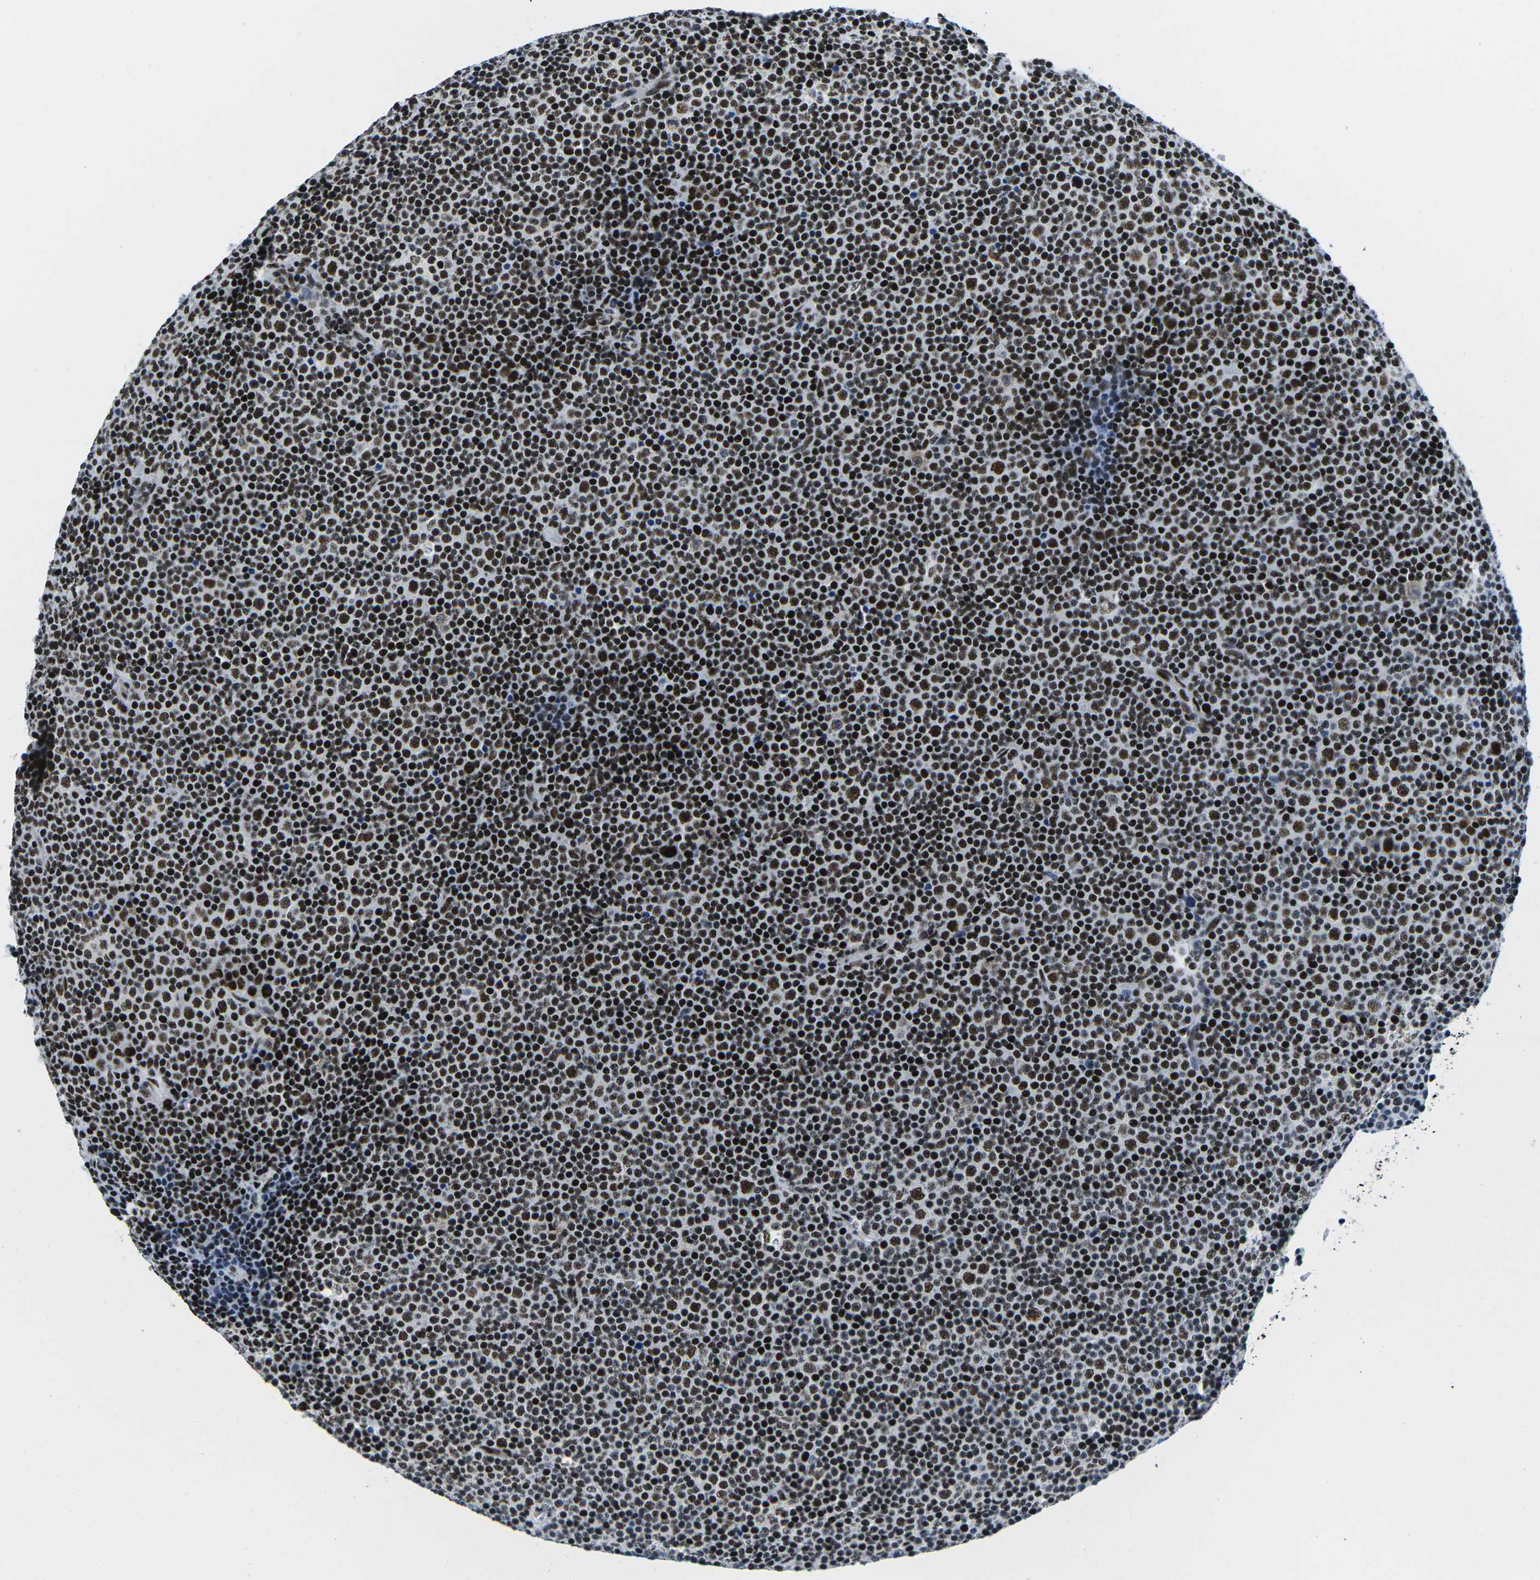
{"staining": {"intensity": "strong", "quantity": ">75%", "location": "nuclear"}, "tissue": "lymphoma", "cell_type": "Tumor cells", "image_type": "cancer", "snomed": [{"axis": "morphology", "description": "Malignant lymphoma, non-Hodgkin's type, Low grade"}, {"axis": "topography", "description": "Lymph node"}], "caption": "IHC of lymphoma demonstrates high levels of strong nuclear expression in about >75% of tumor cells.", "gene": "ATF1", "patient": {"sex": "female", "age": 67}}